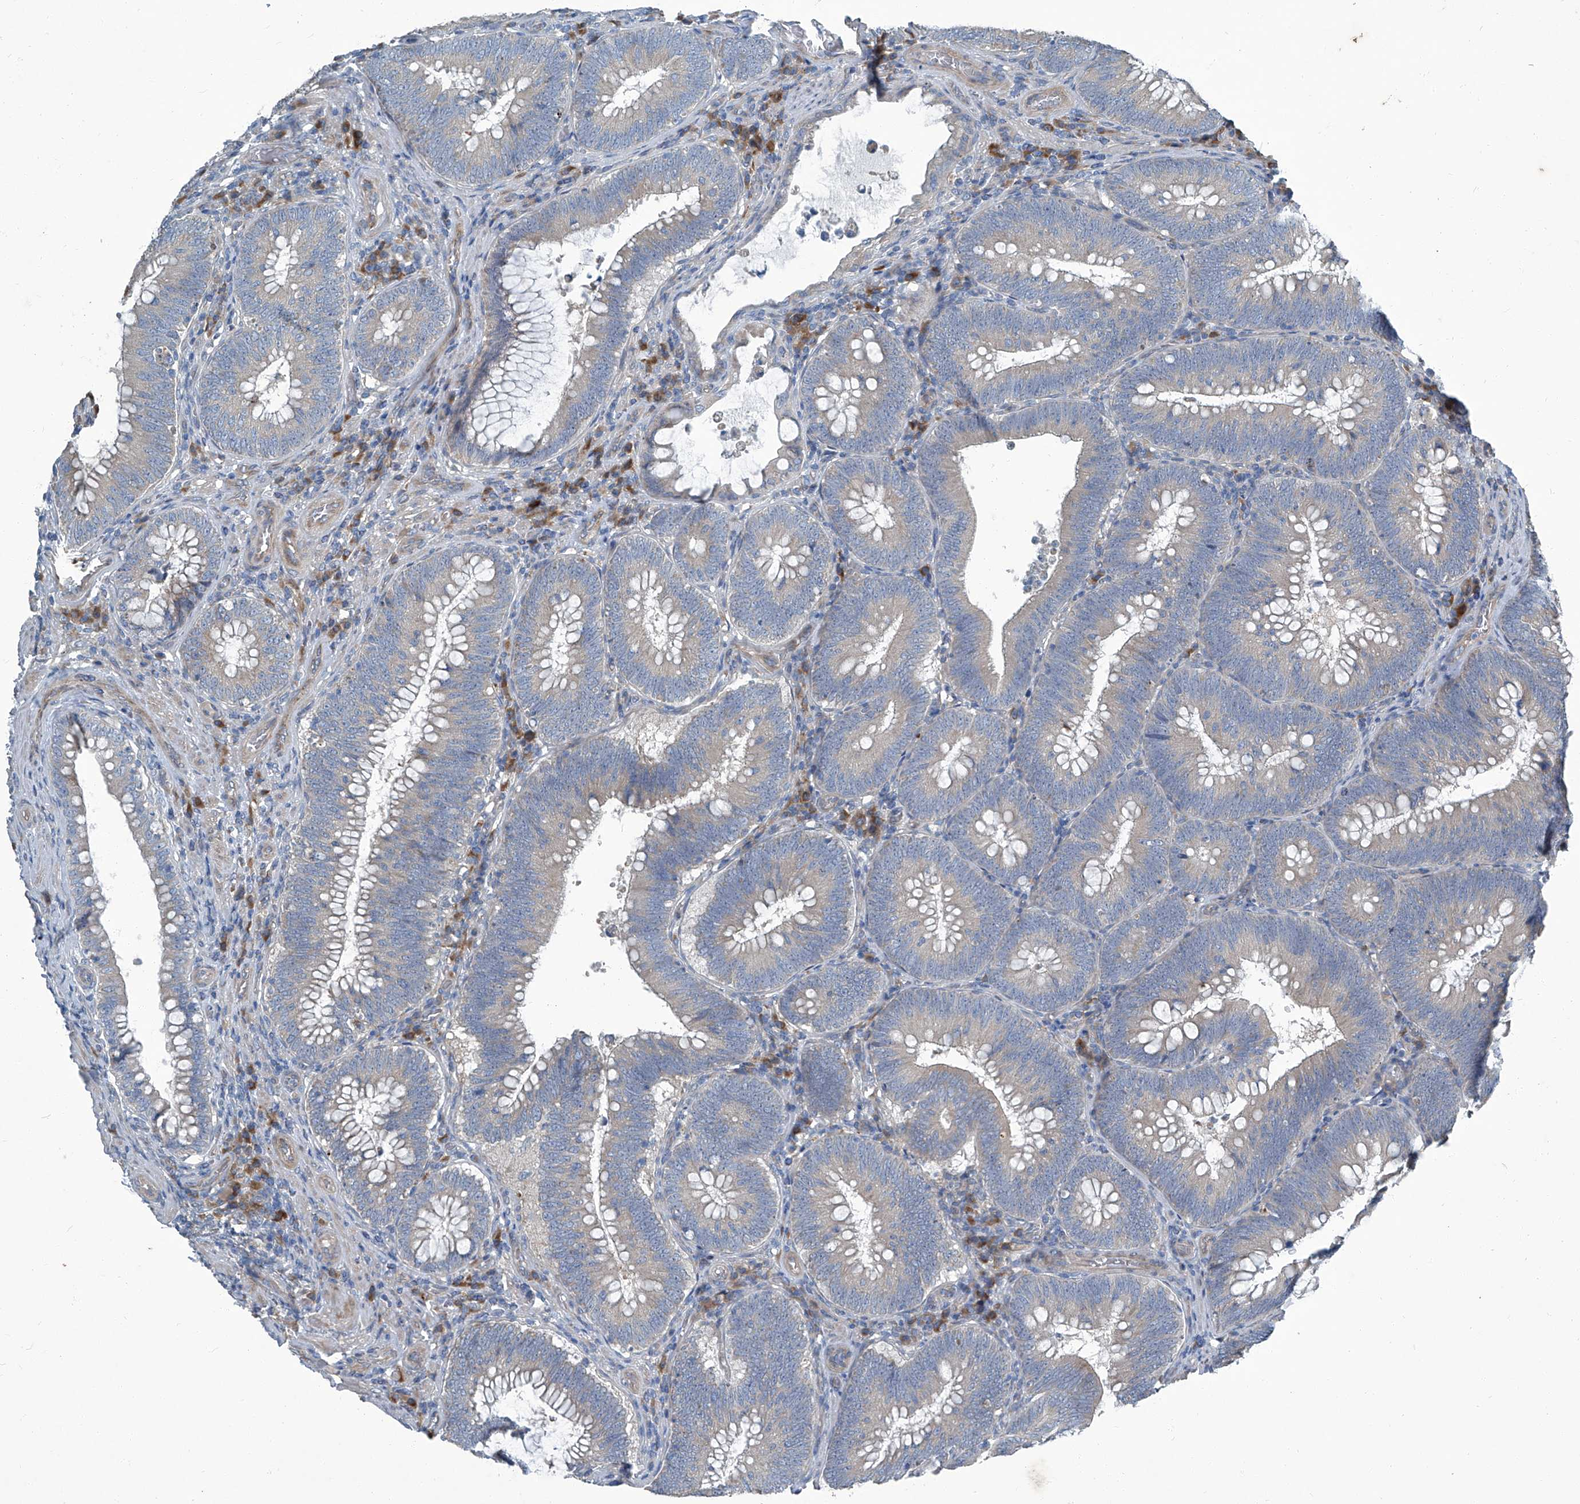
{"staining": {"intensity": "moderate", "quantity": "<25%", "location": "cytoplasmic/membranous"}, "tissue": "colorectal cancer", "cell_type": "Tumor cells", "image_type": "cancer", "snomed": [{"axis": "morphology", "description": "Normal tissue, NOS"}, {"axis": "topography", "description": "Colon"}], "caption": "This micrograph displays IHC staining of colorectal cancer, with low moderate cytoplasmic/membranous expression in approximately <25% of tumor cells.", "gene": "SLC26A11", "patient": {"sex": "female", "age": 82}}